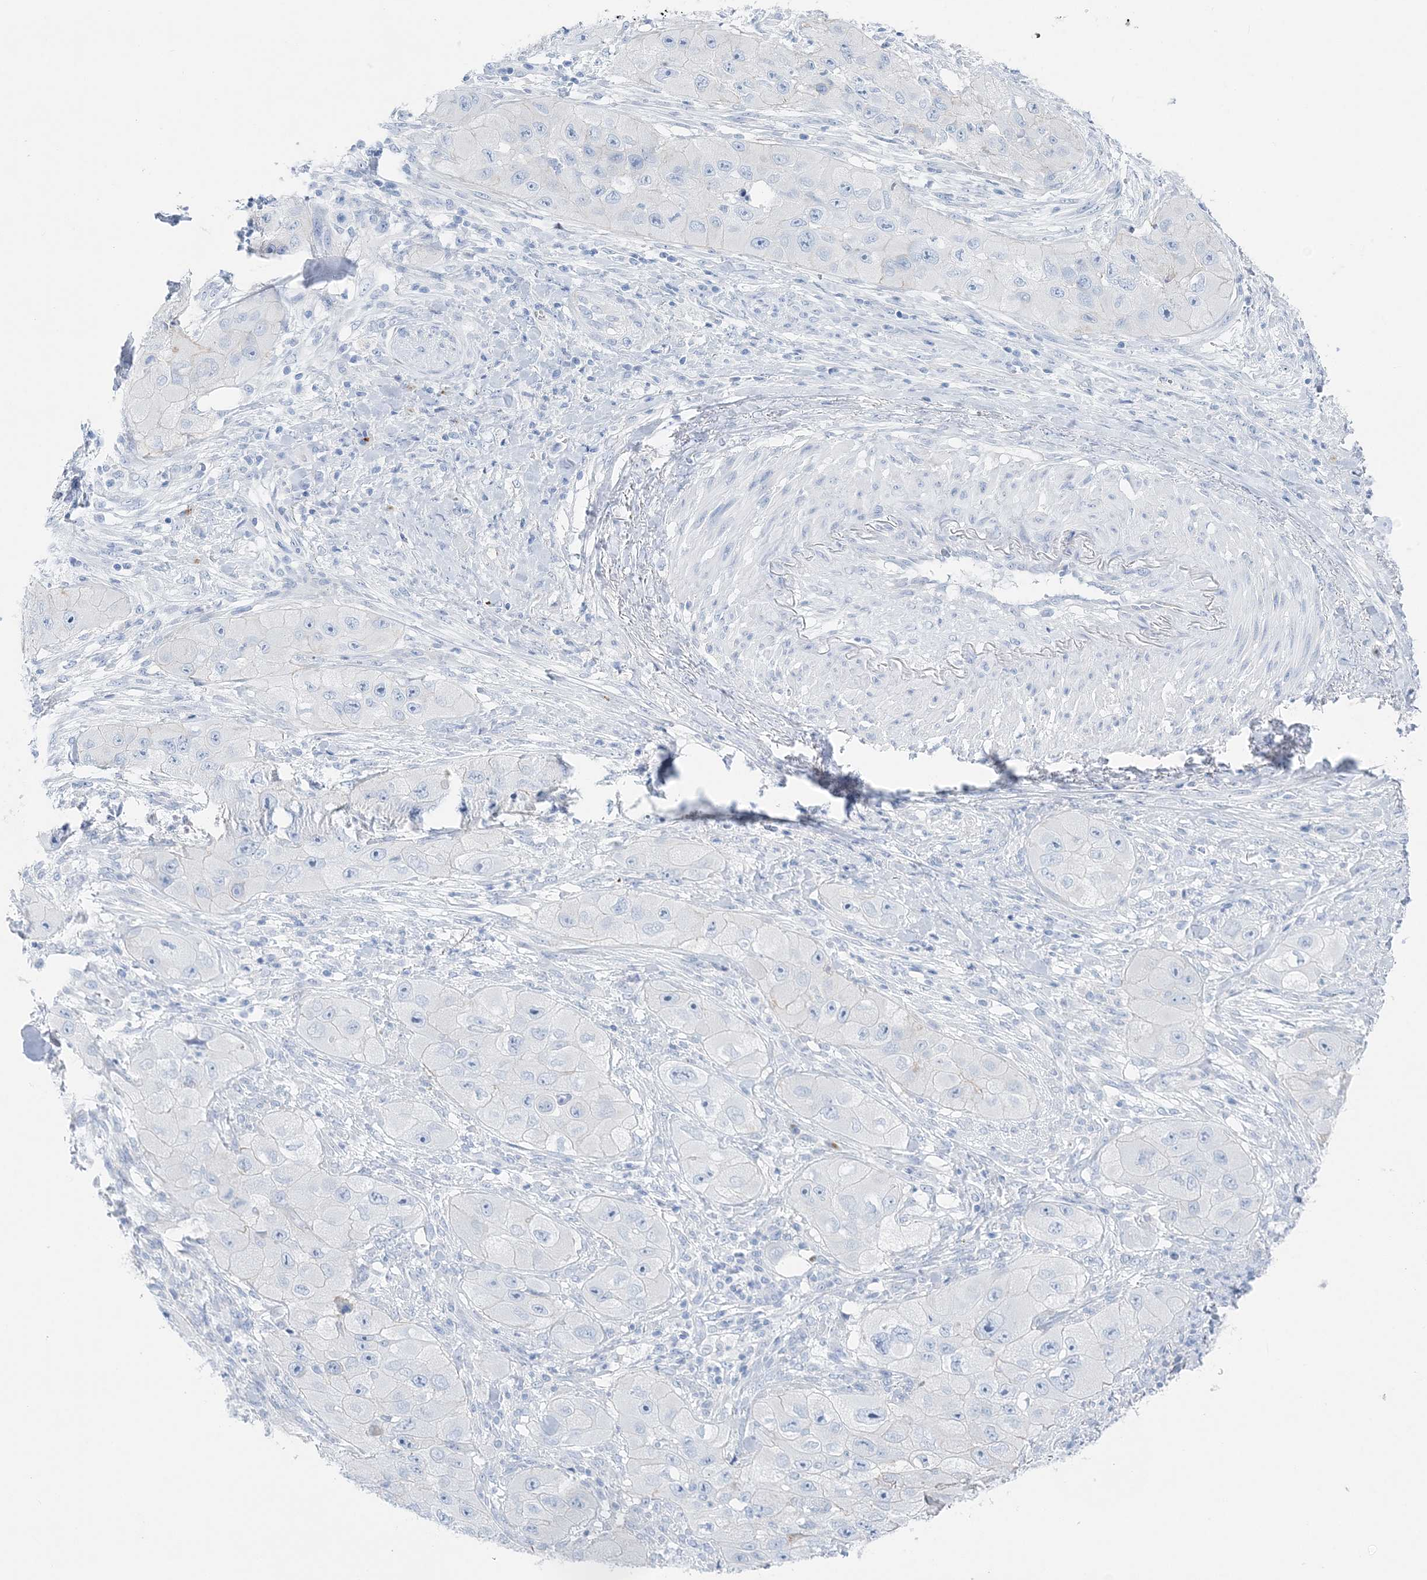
{"staining": {"intensity": "negative", "quantity": "none", "location": "none"}, "tissue": "skin cancer", "cell_type": "Tumor cells", "image_type": "cancer", "snomed": [{"axis": "morphology", "description": "Squamous cell carcinoma, NOS"}, {"axis": "topography", "description": "Skin"}, {"axis": "topography", "description": "Subcutis"}], "caption": "IHC of skin cancer displays no expression in tumor cells. (DAB IHC visualized using brightfield microscopy, high magnification).", "gene": "SLC5A6", "patient": {"sex": "male", "age": 73}}